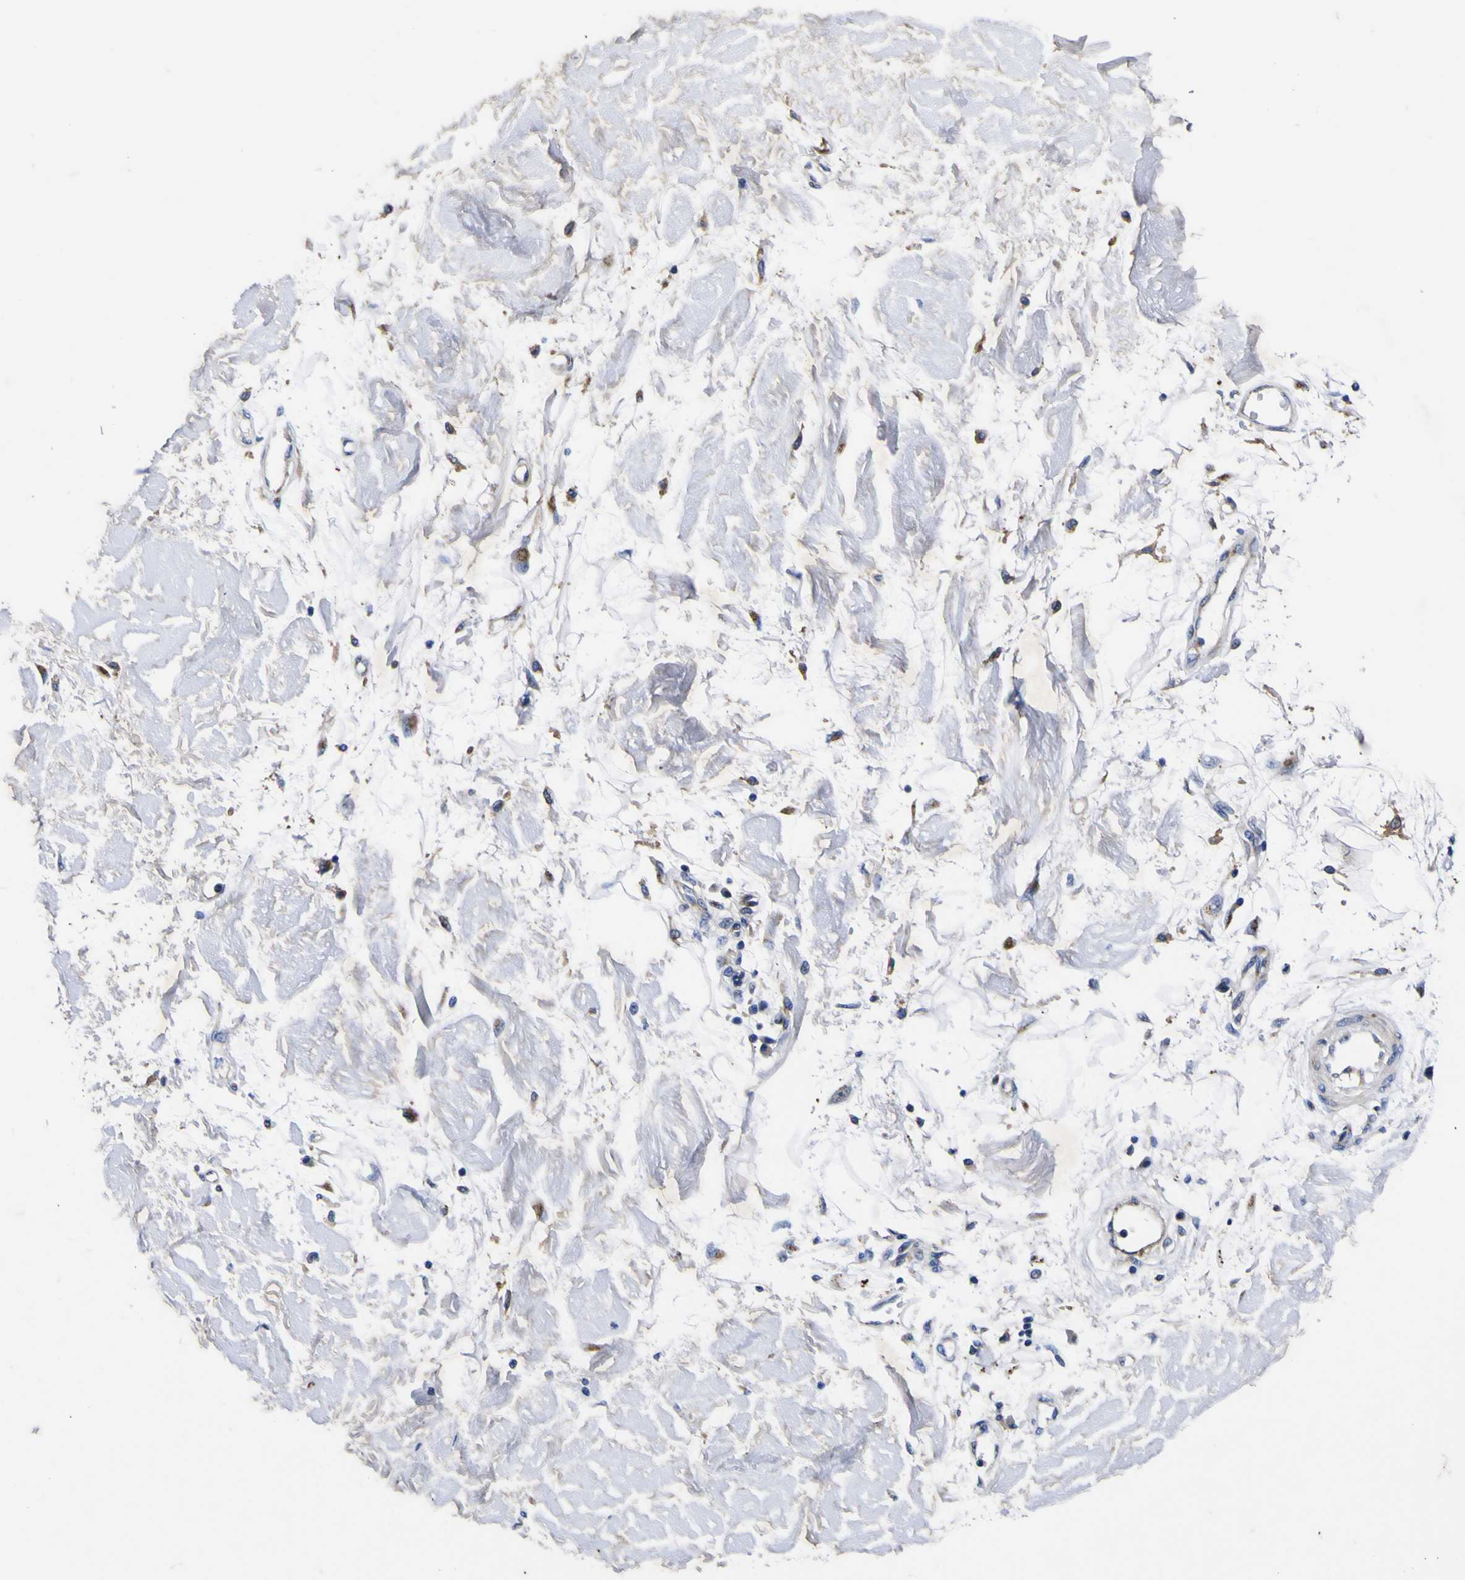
{"staining": {"intensity": "negative", "quantity": "none", "location": "none"}, "tissue": "adipose tissue", "cell_type": "Adipocytes", "image_type": "normal", "snomed": [{"axis": "morphology", "description": "Adenocarcinoma, NOS"}, {"axis": "topography", "description": "Colon"}], "caption": "Immunohistochemistry (IHC) of unremarkable adipose tissue reveals no expression in adipocytes.", "gene": "COA1", "patient": {"sex": "female", "age": 85}}